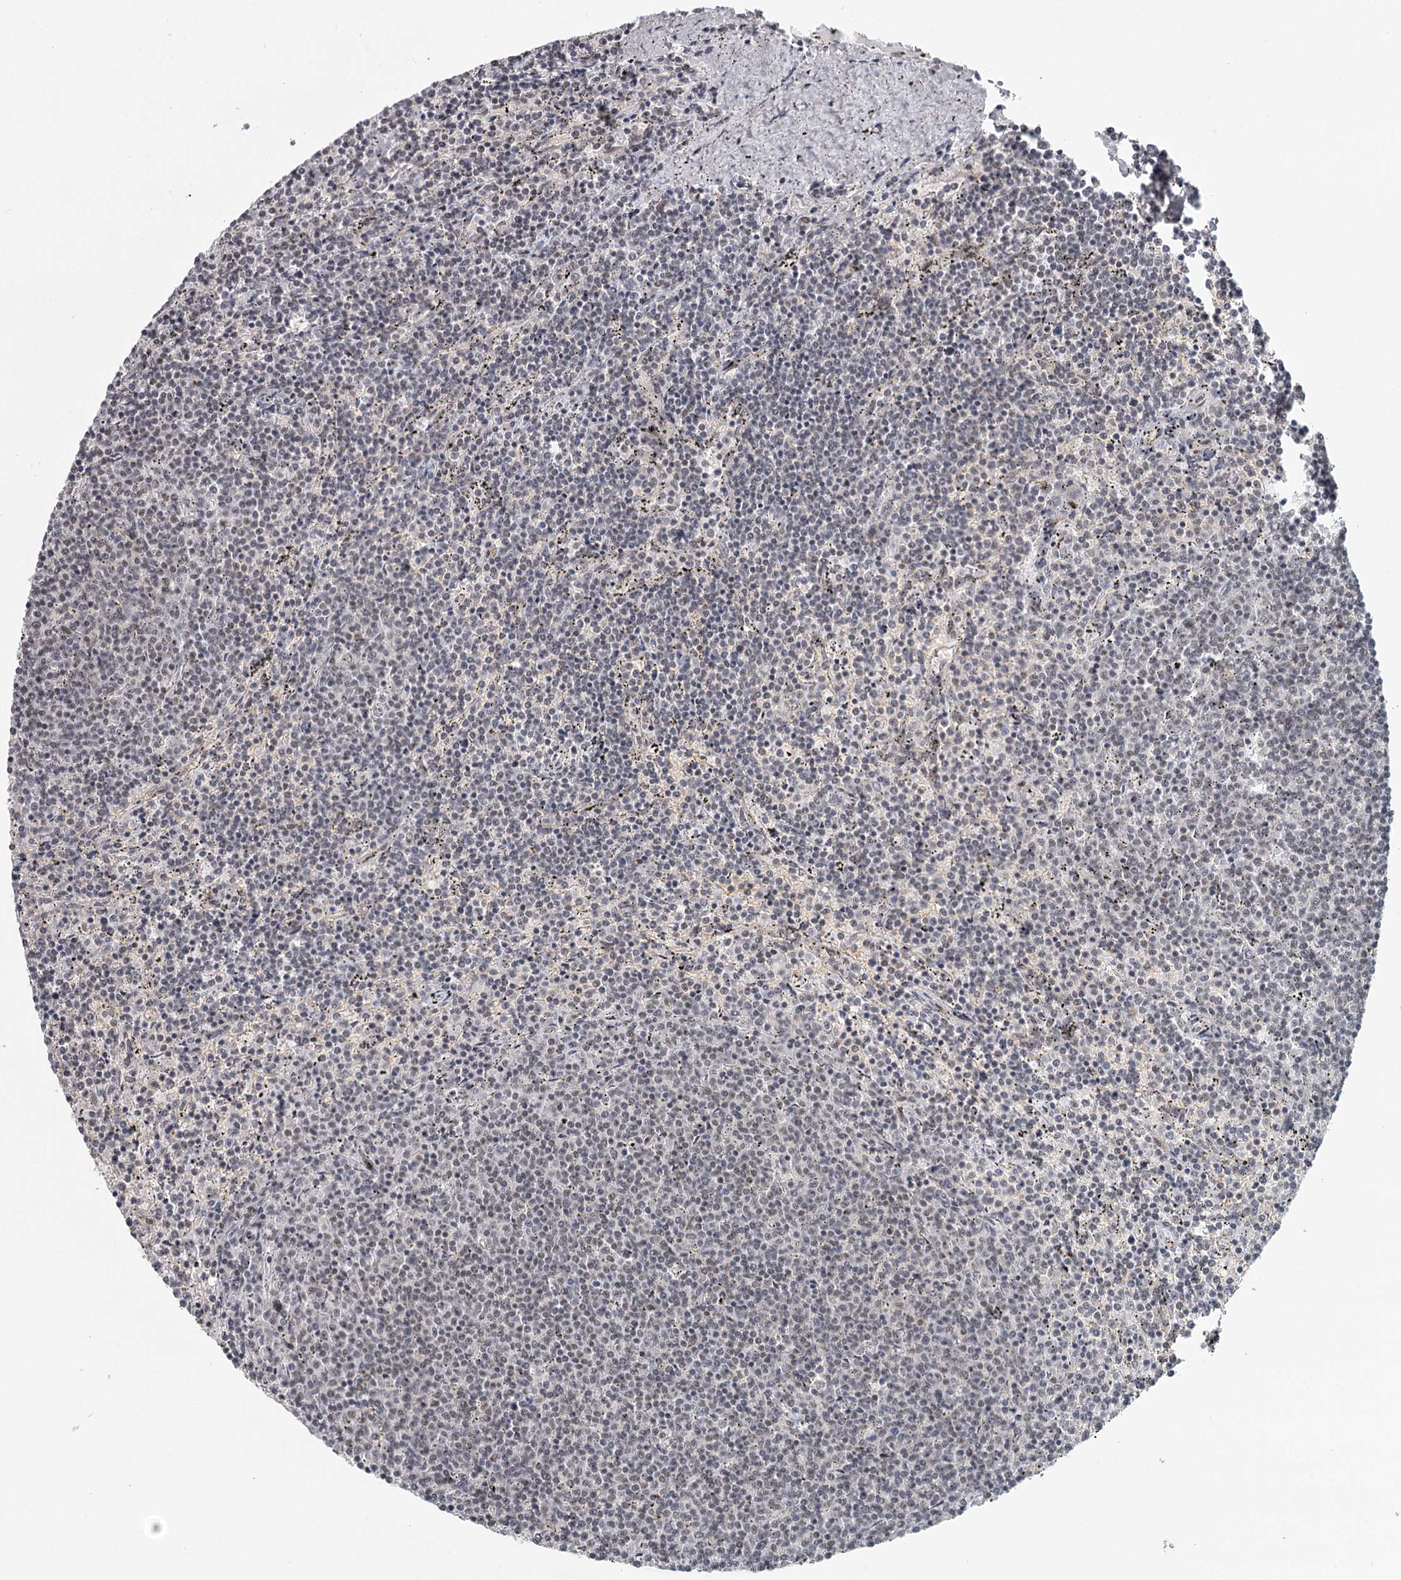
{"staining": {"intensity": "weak", "quantity": "25%-75%", "location": "nuclear"}, "tissue": "lymphoma", "cell_type": "Tumor cells", "image_type": "cancer", "snomed": [{"axis": "morphology", "description": "Malignant lymphoma, non-Hodgkin's type, Low grade"}, {"axis": "topography", "description": "Spleen"}], "caption": "Immunohistochemistry (IHC) (DAB) staining of low-grade malignant lymphoma, non-Hodgkin's type reveals weak nuclear protein staining in approximately 25%-75% of tumor cells.", "gene": "FAM13C", "patient": {"sex": "female", "age": 50}}